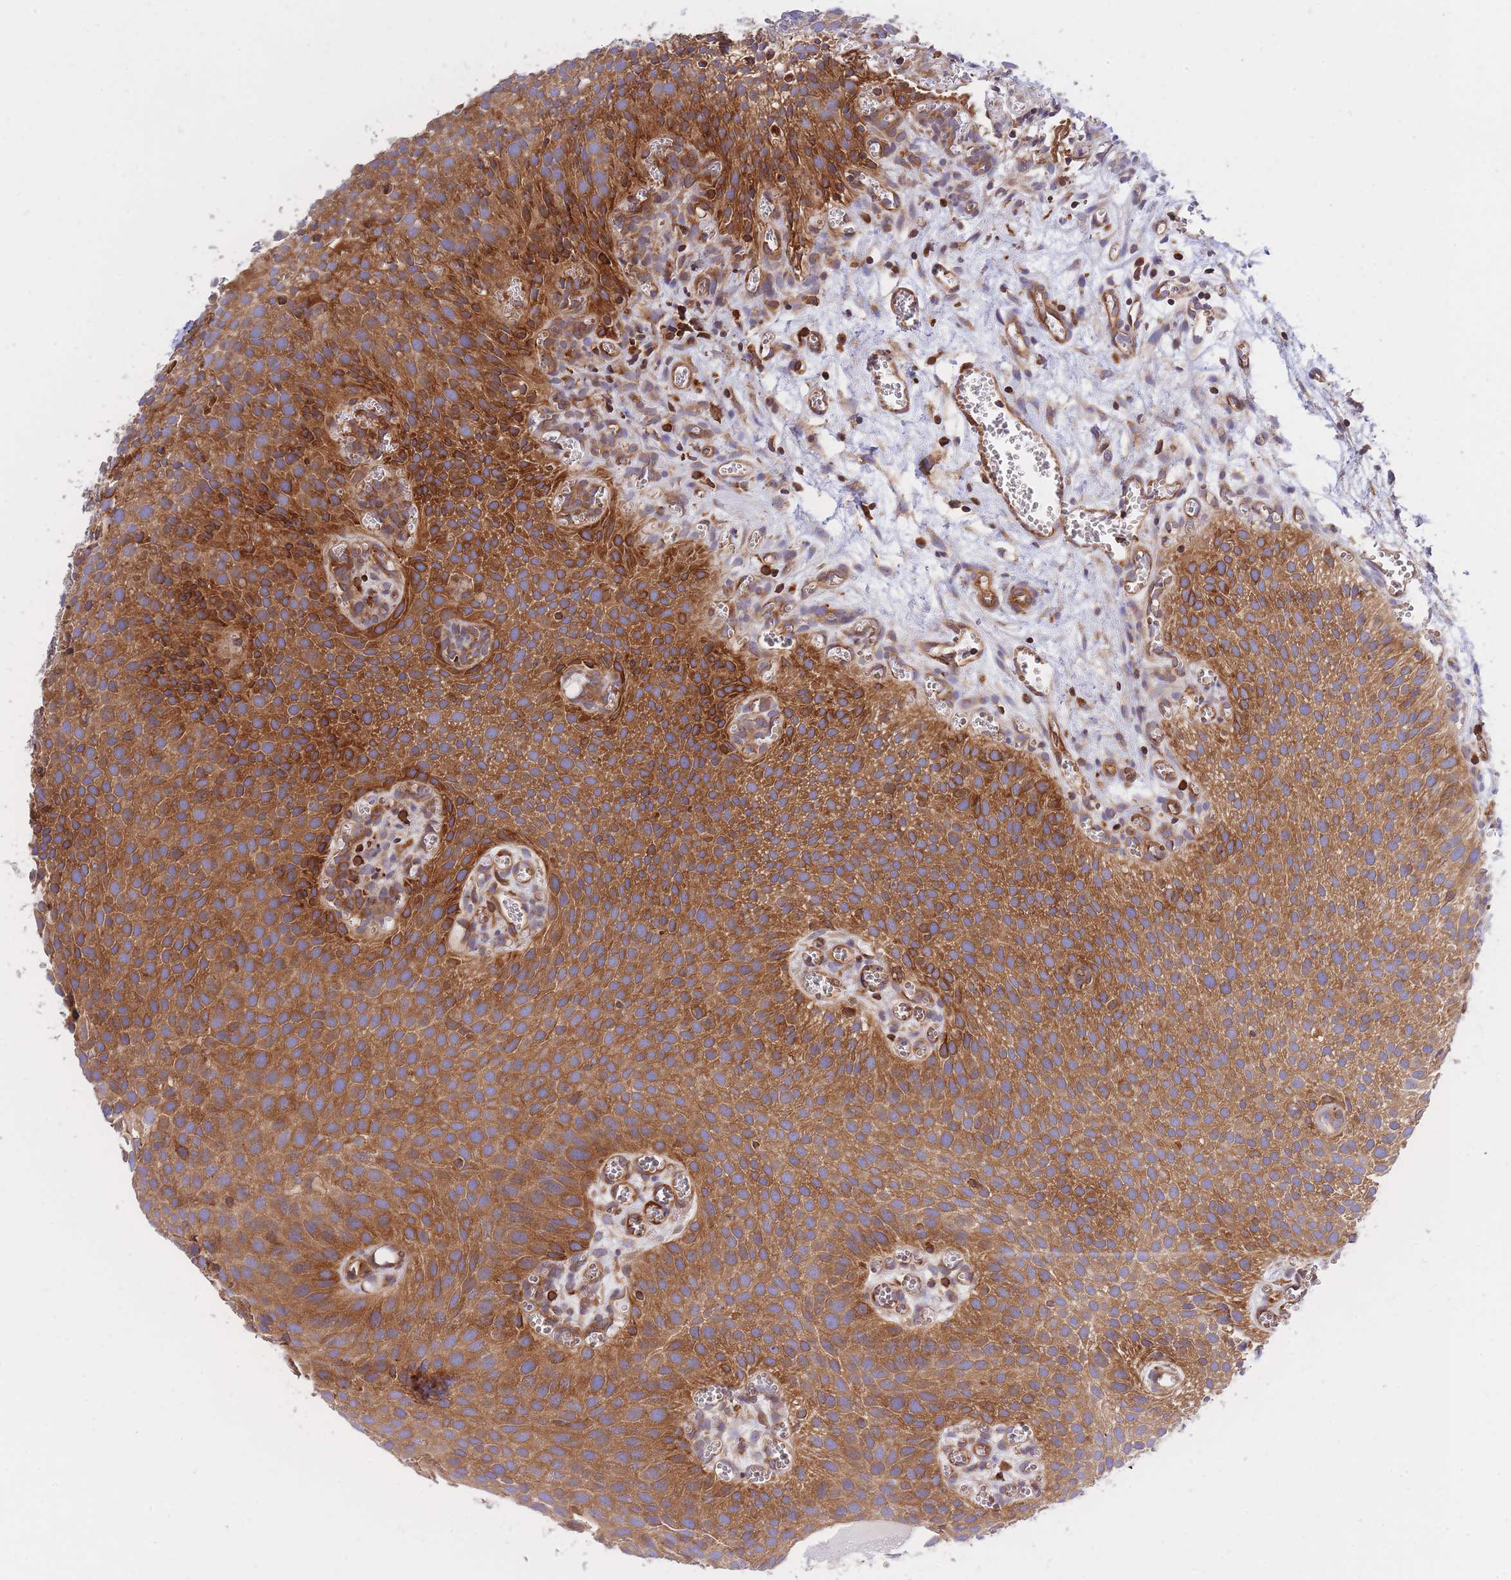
{"staining": {"intensity": "strong", "quantity": ">75%", "location": "cytoplasmic/membranous"}, "tissue": "urothelial cancer", "cell_type": "Tumor cells", "image_type": "cancer", "snomed": [{"axis": "morphology", "description": "Urothelial carcinoma, Low grade"}, {"axis": "topography", "description": "Urinary bladder"}], "caption": "Urothelial cancer tissue exhibits strong cytoplasmic/membranous expression in approximately >75% of tumor cells", "gene": "REM1", "patient": {"sex": "male", "age": 88}}